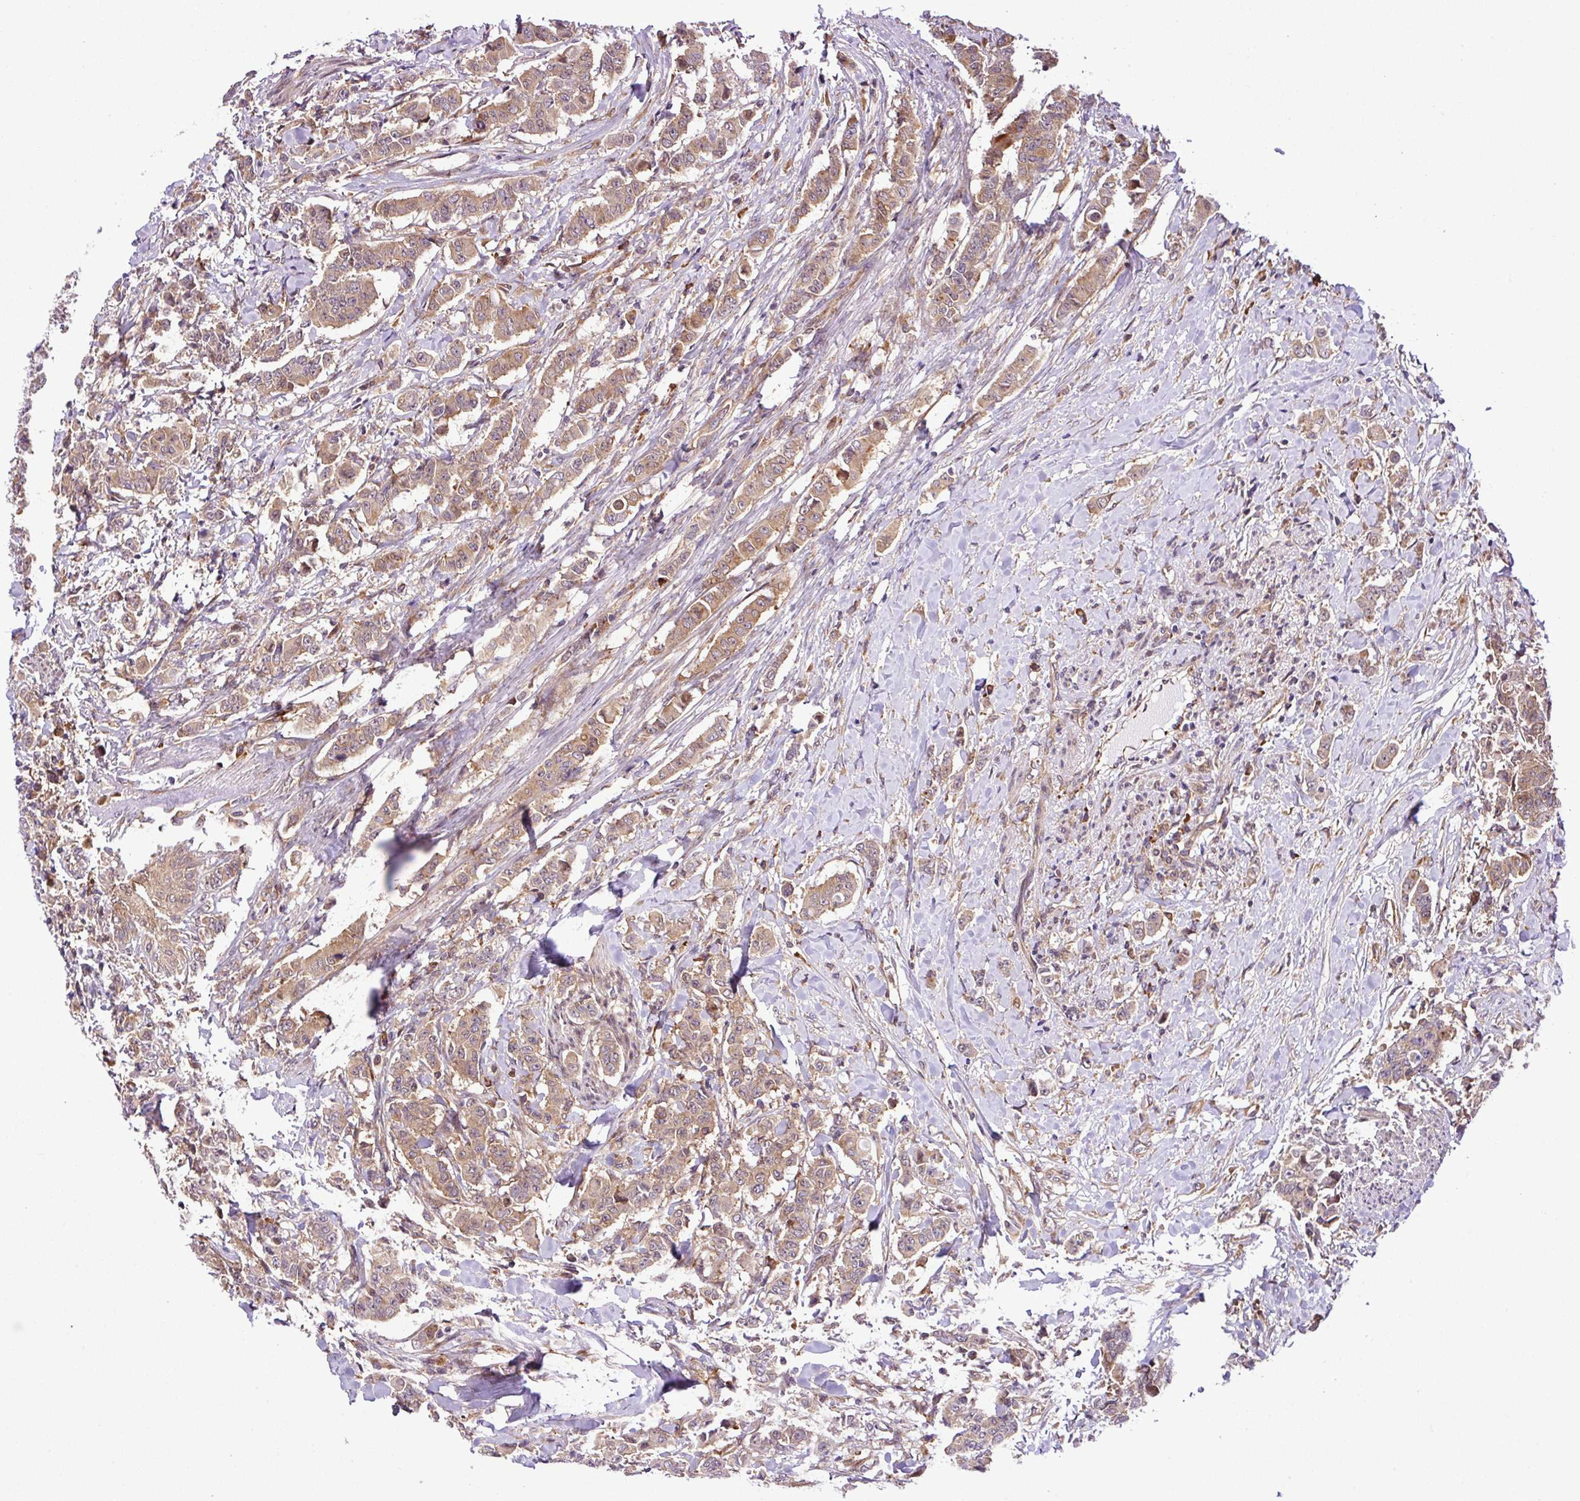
{"staining": {"intensity": "moderate", "quantity": ">75%", "location": "cytoplasmic/membranous"}, "tissue": "breast cancer", "cell_type": "Tumor cells", "image_type": "cancer", "snomed": [{"axis": "morphology", "description": "Duct carcinoma"}, {"axis": "topography", "description": "Breast"}], "caption": "Immunohistochemistry (DAB) staining of human infiltrating ductal carcinoma (breast) displays moderate cytoplasmic/membranous protein positivity in about >75% of tumor cells.", "gene": "DLGAP4", "patient": {"sex": "female", "age": 40}}